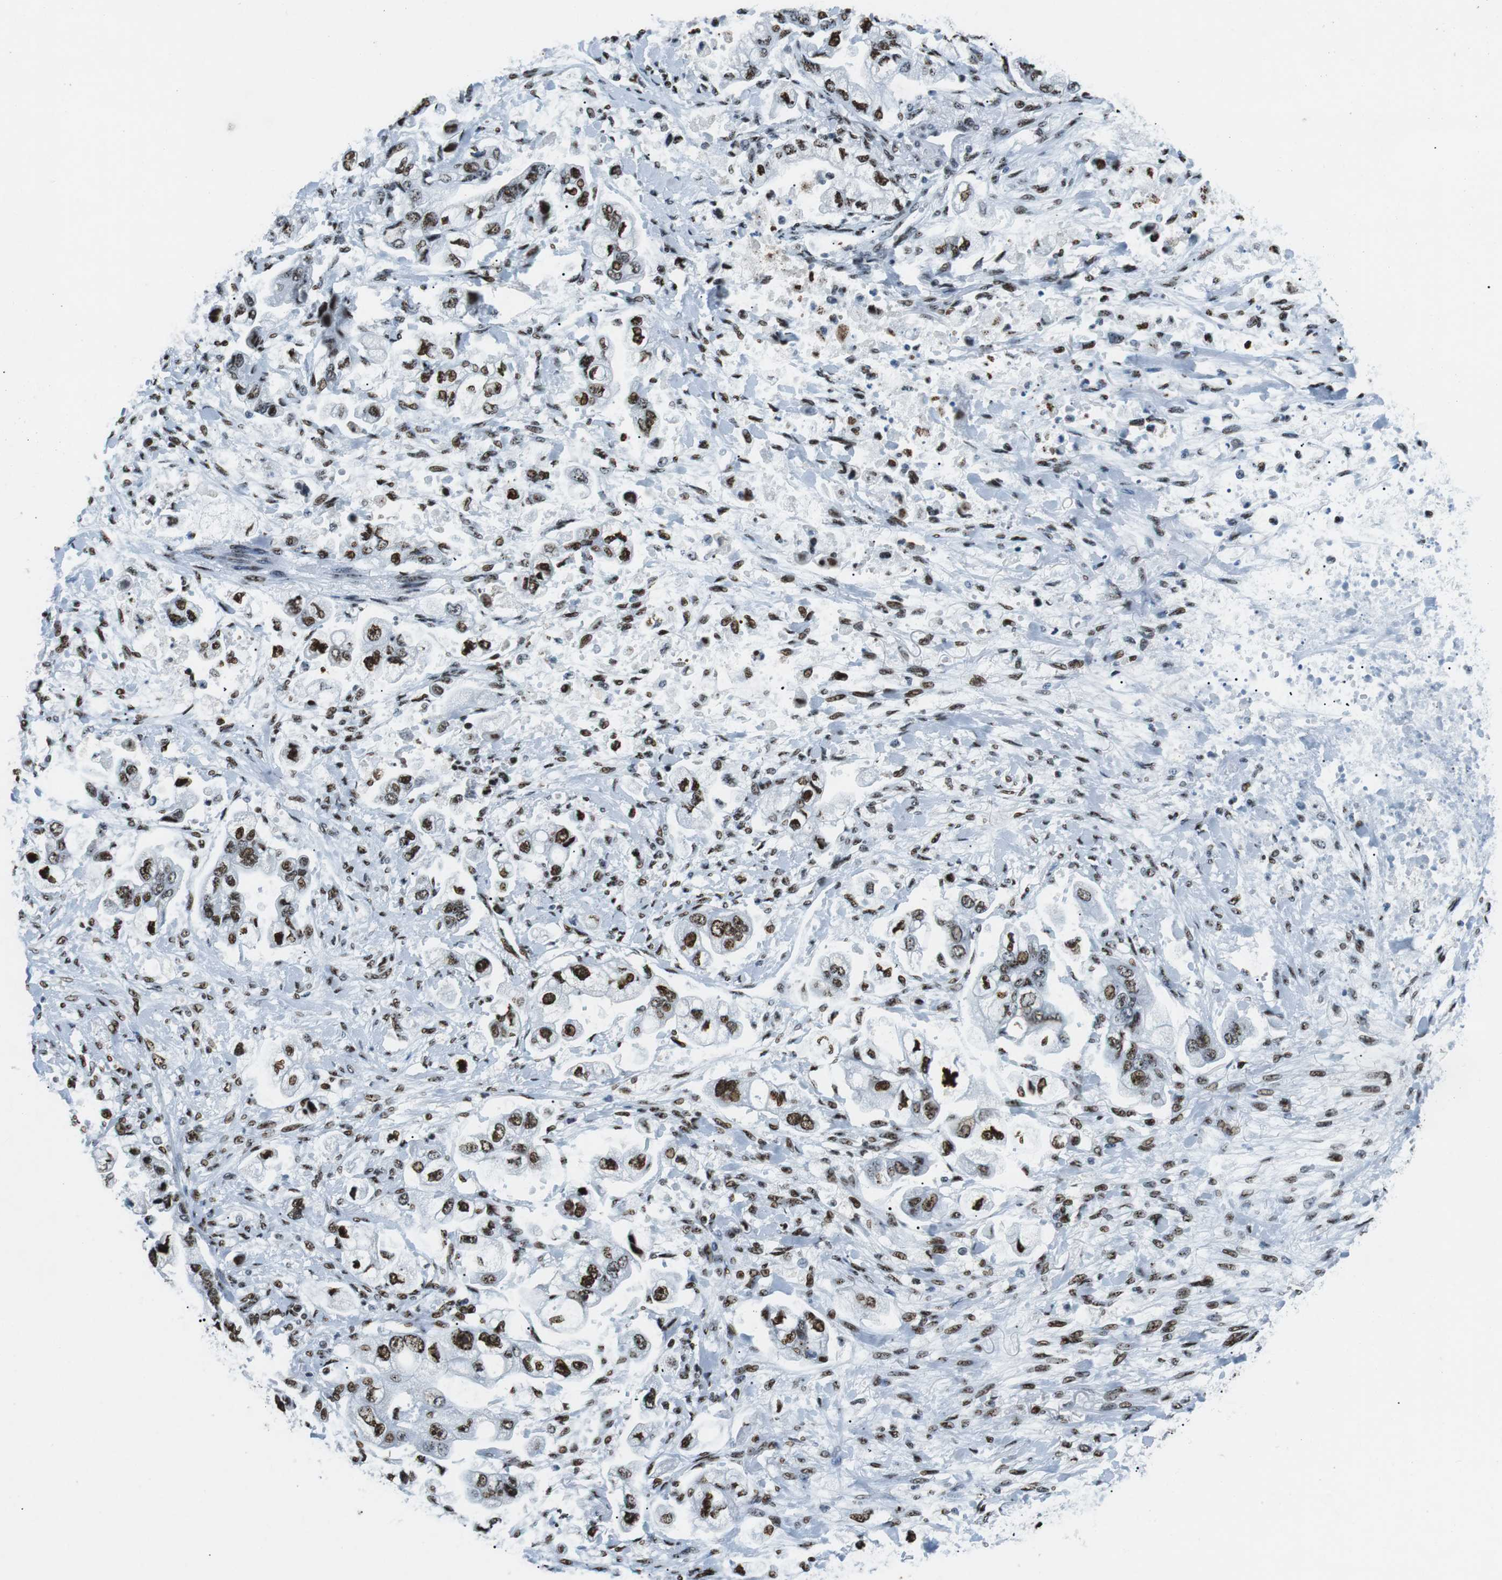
{"staining": {"intensity": "strong", "quantity": ">75%", "location": "nuclear"}, "tissue": "stomach cancer", "cell_type": "Tumor cells", "image_type": "cancer", "snomed": [{"axis": "morphology", "description": "Normal tissue, NOS"}, {"axis": "morphology", "description": "Adenocarcinoma, NOS"}, {"axis": "topography", "description": "Stomach"}], "caption": "There is high levels of strong nuclear staining in tumor cells of stomach adenocarcinoma, as demonstrated by immunohistochemical staining (brown color).", "gene": "PML", "patient": {"sex": "male", "age": 62}}